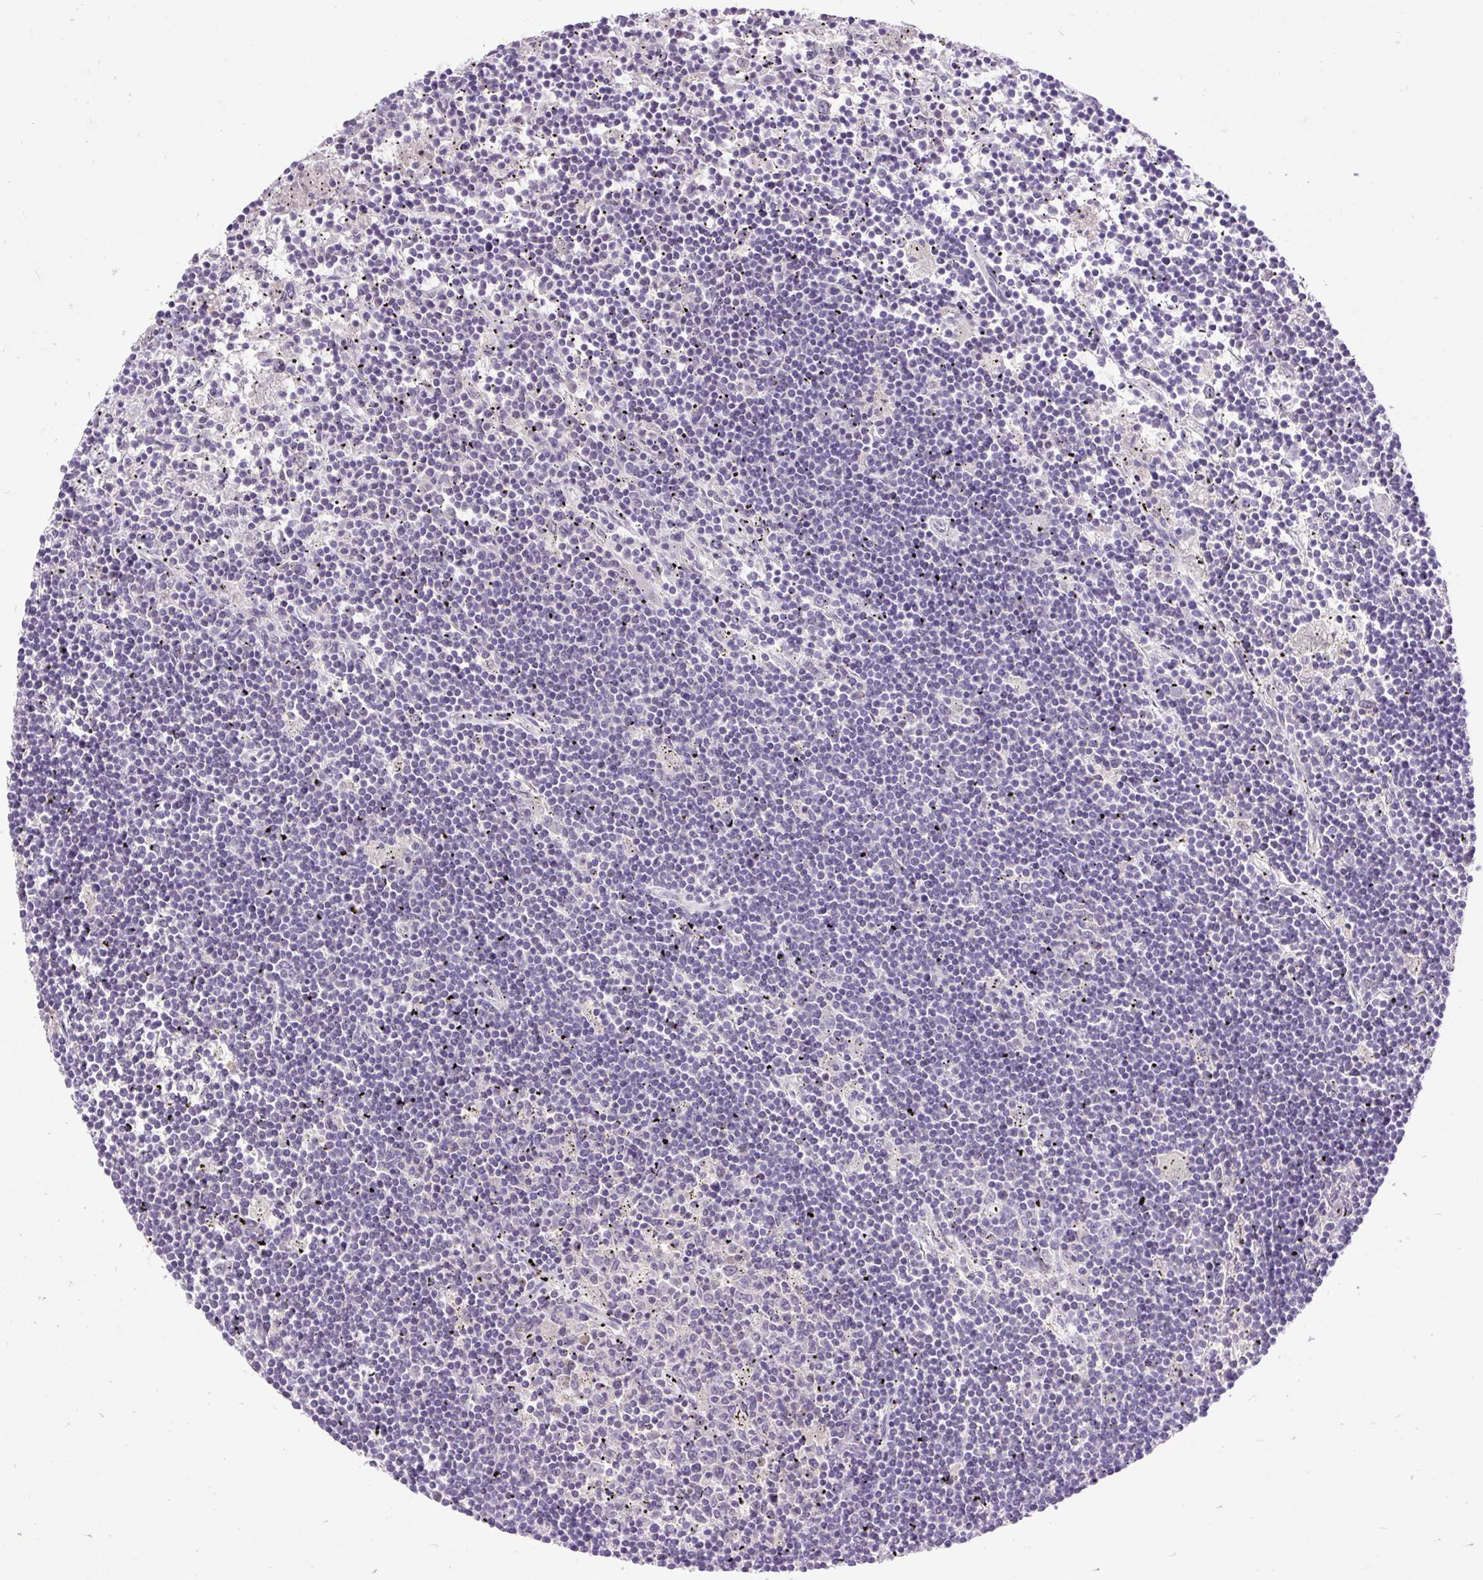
{"staining": {"intensity": "negative", "quantity": "none", "location": "none"}, "tissue": "lymphoma", "cell_type": "Tumor cells", "image_type": "cancer", "snomed": [{"axis": "morphology", "description": "Malignant lymphoma, non-Hodgkin's type, Low grade"}, {"axis": "topography", "description": "Spleen"}], "caption": "Immunohistochemistry of human low-grade malignant lymphoma, non-Hodgkin's type demonstrates no positivity in tumor cells.", "gene": "KRTAP20-3", "patient": {"sex": "male", "age": 76}}